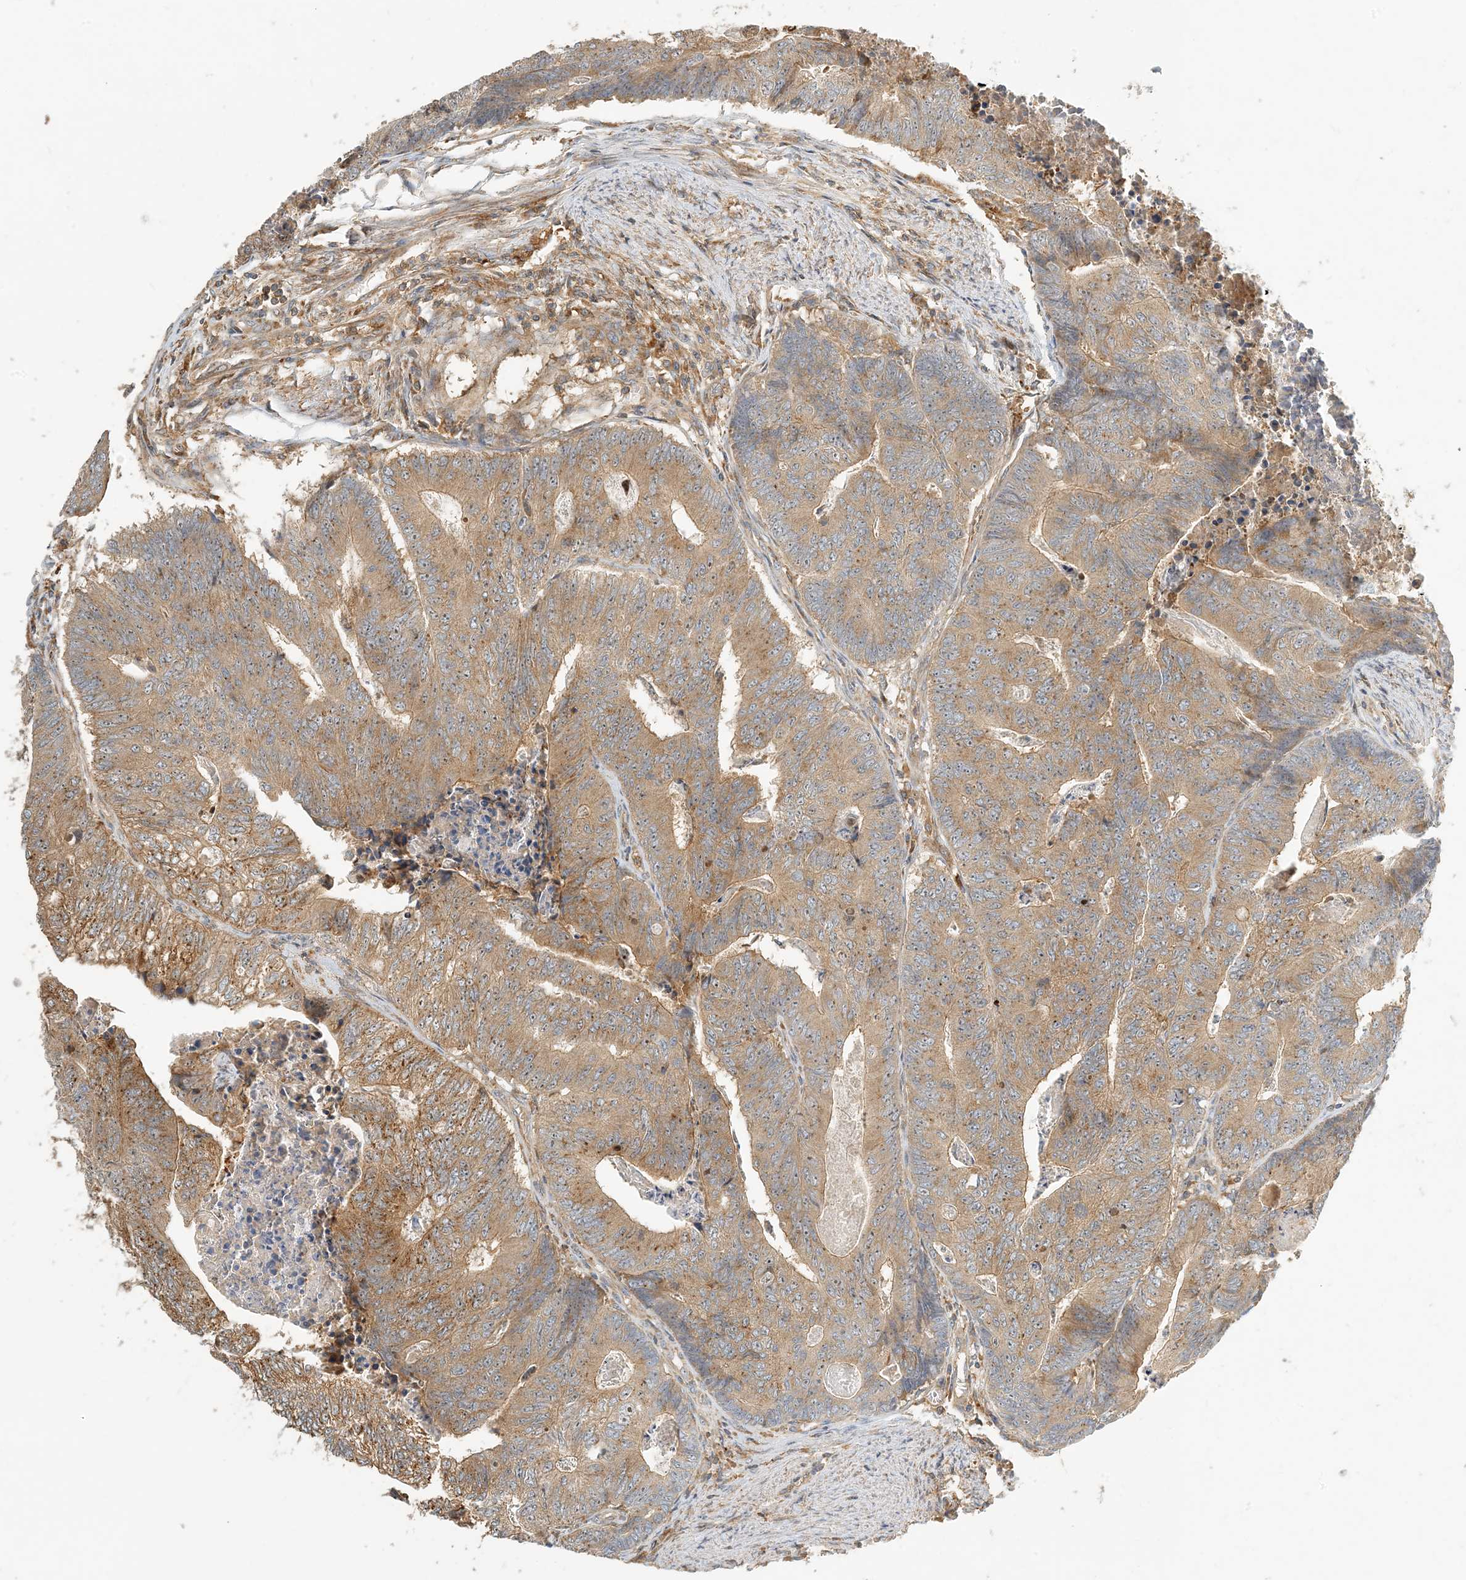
{"staining": {"intensity": "moderate", "quantity": ">75%", "location": "cytoplasmic/membranous"}, "tissue": "colorectal cancer", "cell_type": "Tumor cells", "image_type": "cancer", "snomed": [{"axis": "morphology", "description": "Adenocarcinoma, NOS"}, {"axis": "topography", "description": "Colon"}], "caption": "There is medium levels of moderate cytoplasmic/membranous expression in tumor cells of adenocarcinoma (colorectal), as demonstrated by immunohistochemical staining (brown color).", "gene": "COLEC11", "patient": {"sex": "female", "age": 67}}